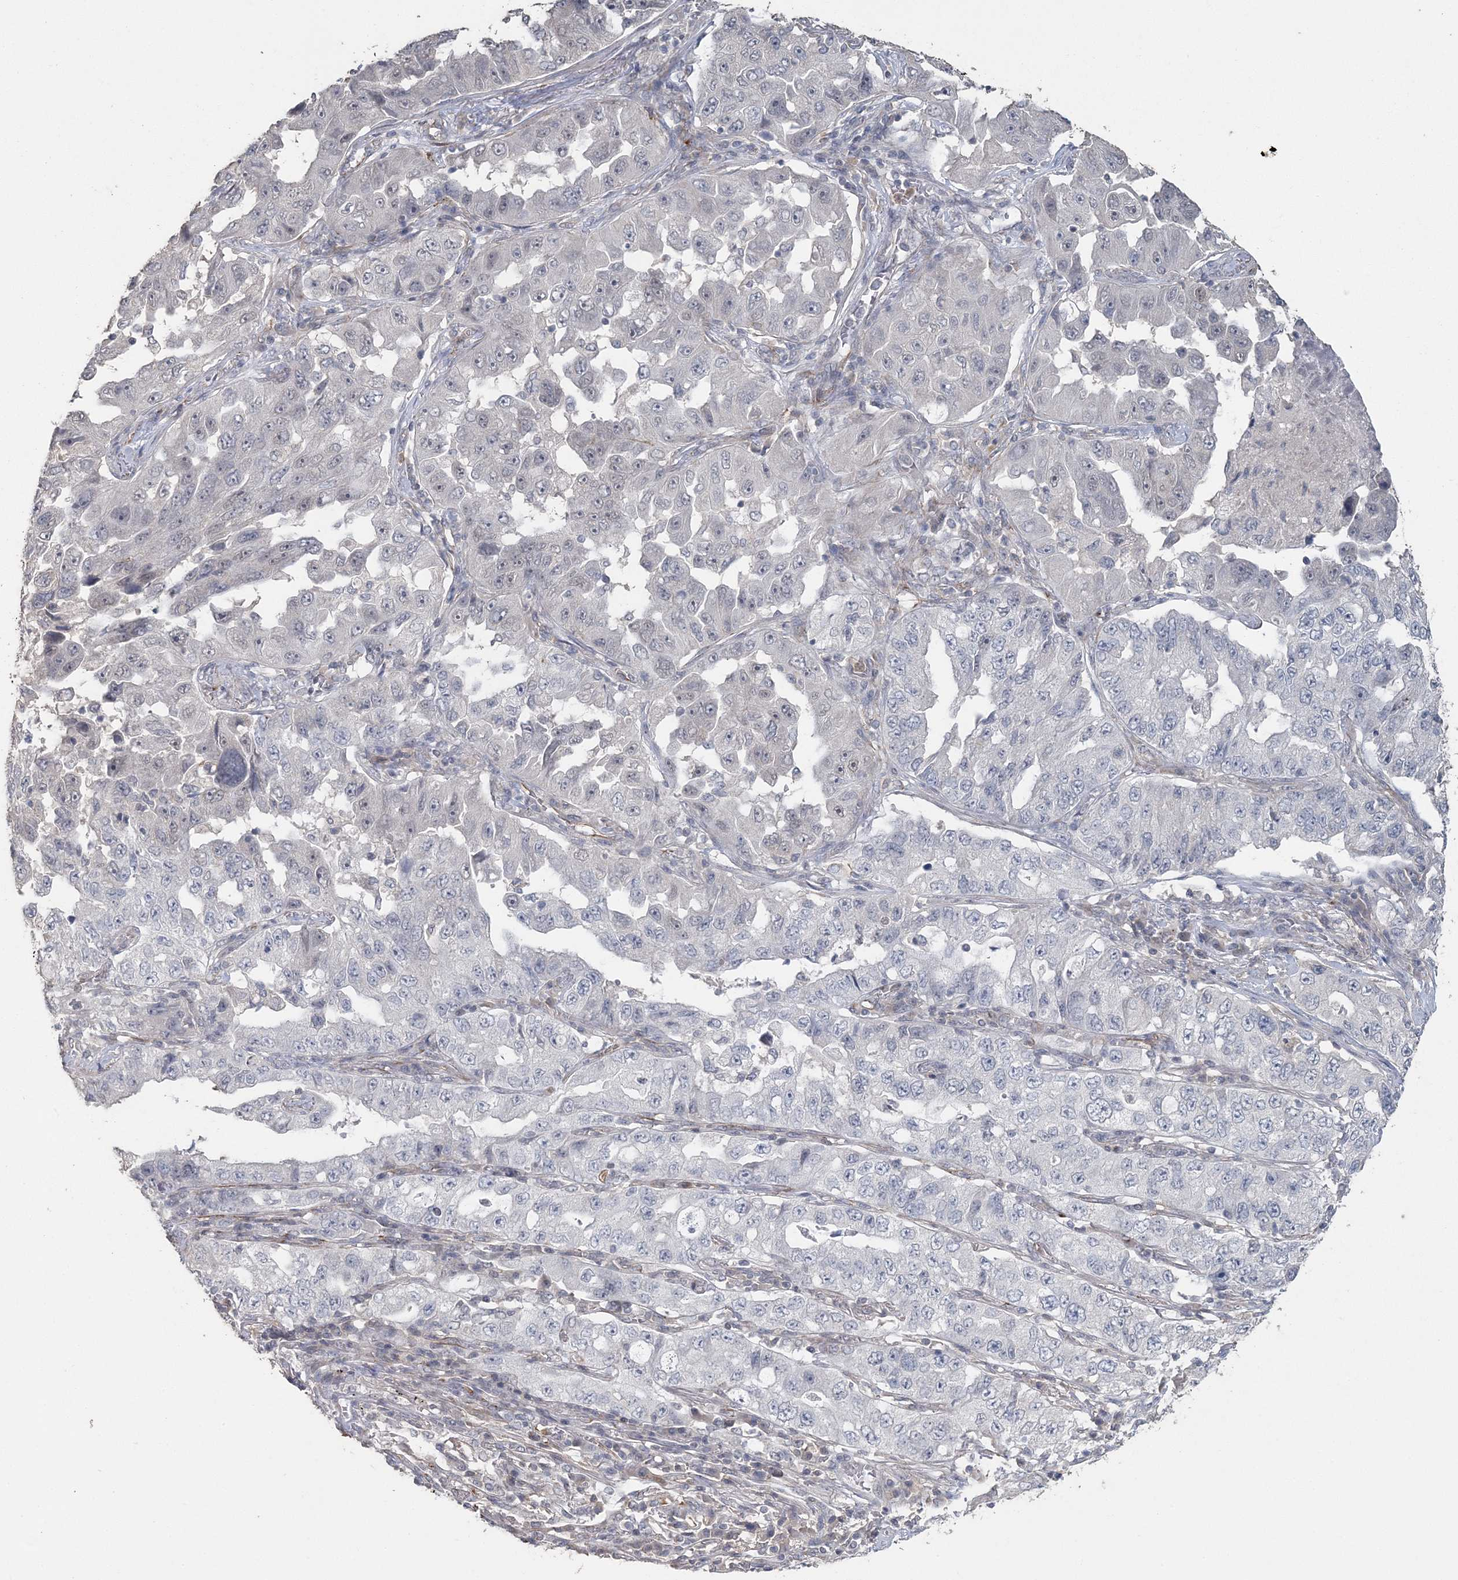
{"staining": {"intensity": "negative", "quantity": "none", "location": "none"}, "tissue": "lung cancer", "cell_type": "Tumor cells", "image_type": "cancer", "snomed": [{"axis": "morphology", "description": "Adenocarcinoma, NOS"}, {"axis": "topography", "description": "Lung"}], "caption": "The histopathology image reveals no staining of tumor cells in lung cancer (adenocarcinoma).", "gene": "UIMC1", "patient": {"sex": "female", "age": 51}}